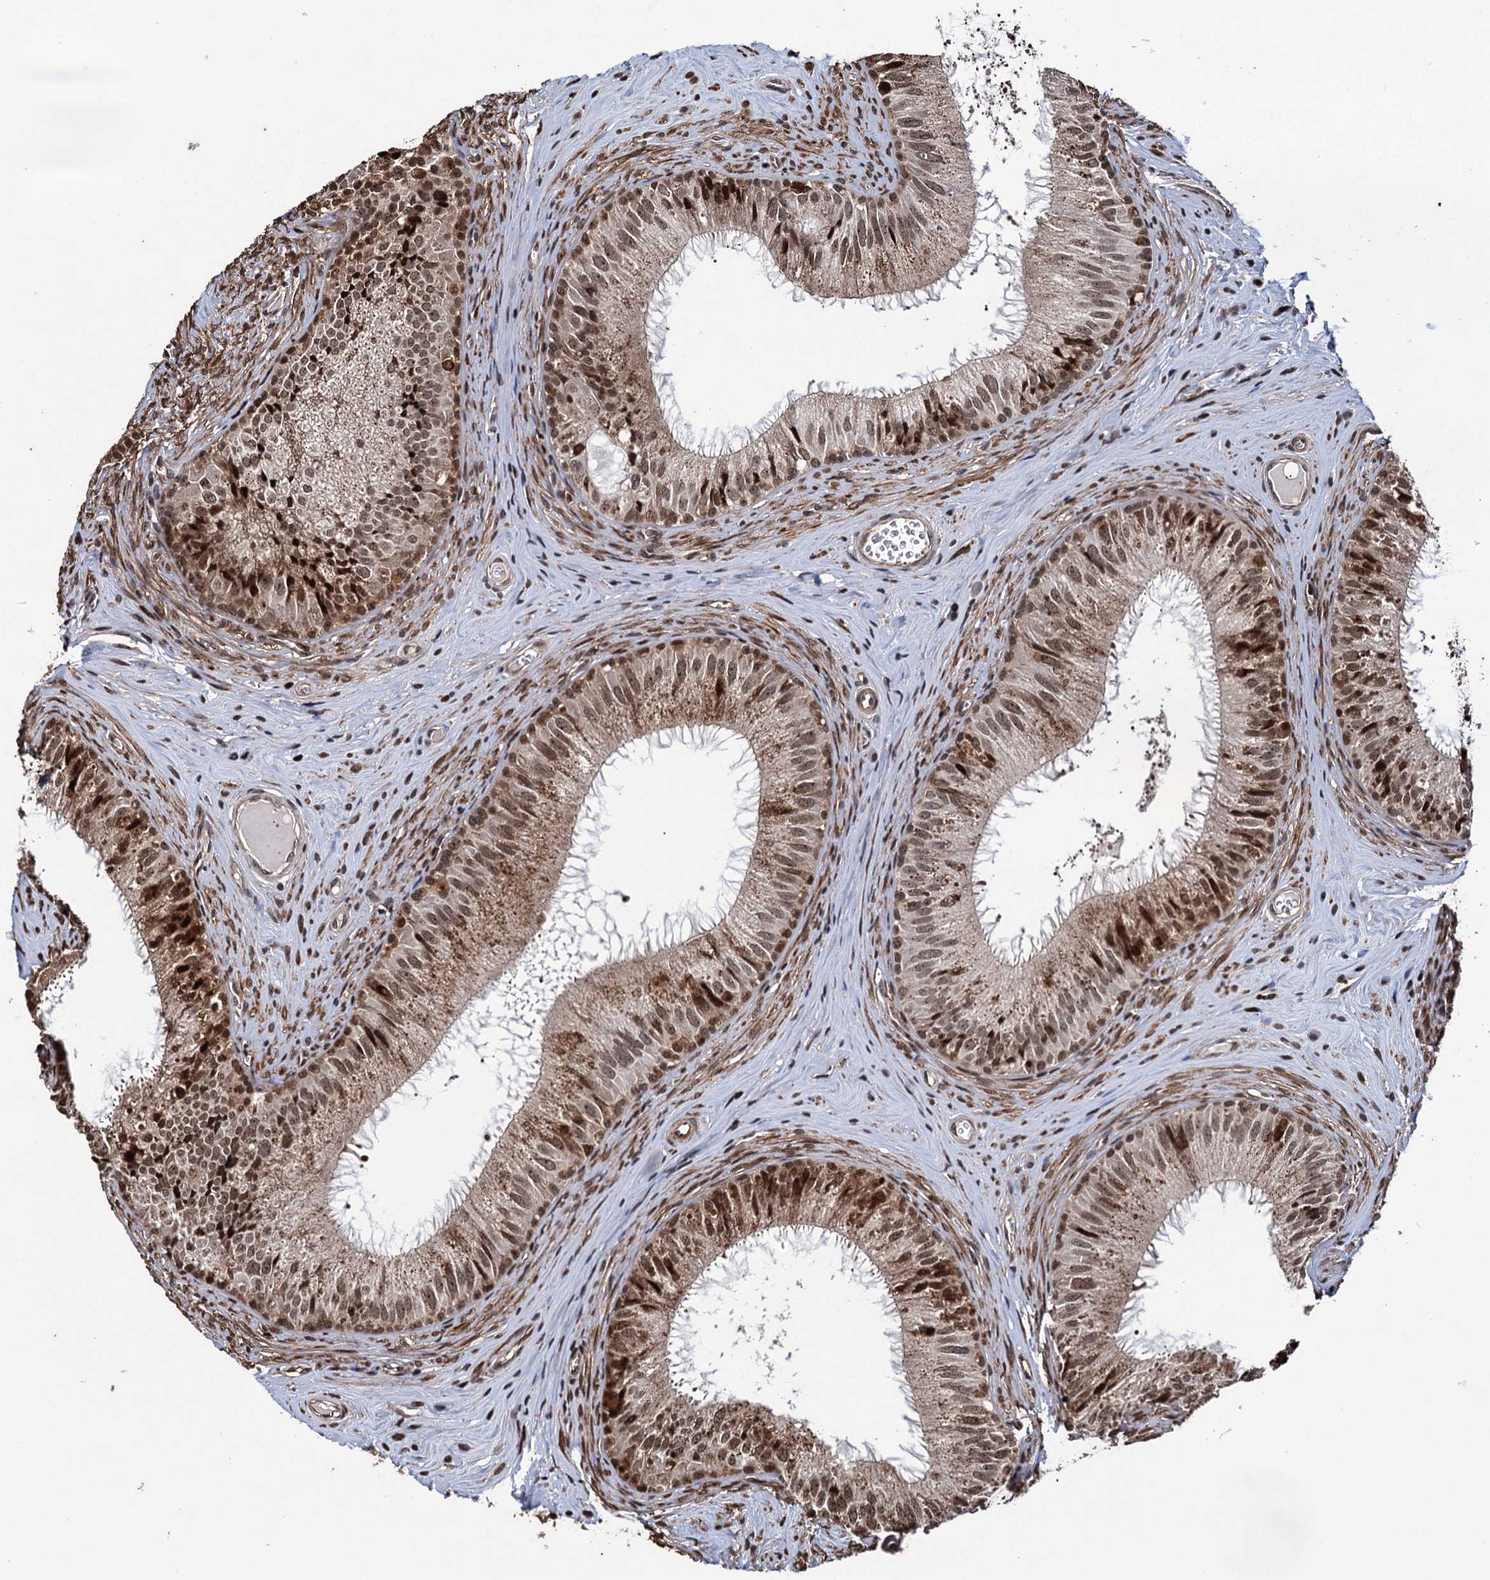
{"staining": {"intensity": "moderate", "quantity": ">75%", "location": "cytoplasmic/membranous,nuclear"}, "tissue": "epididymis", "cell_type": "Glandular cells", "image_type": "normal", "snomed": [{"axis": "morphology", "description": "Normal tissue, NOS"}, {"axis": "topography", "description": "Epididymis"}], "caption": "Immunohistochemistry (IHC) of unremarkable epididymis reveals medium levels of moderate cytoplasmic/membranous,nuclear staining in approximately >75% of glandular cells. Immunohistochemistry stains the protein of interest in brown and the nuclei are stained blue.", "gene": "EYA4", "patient": {"sex": "male", "age": 46}}